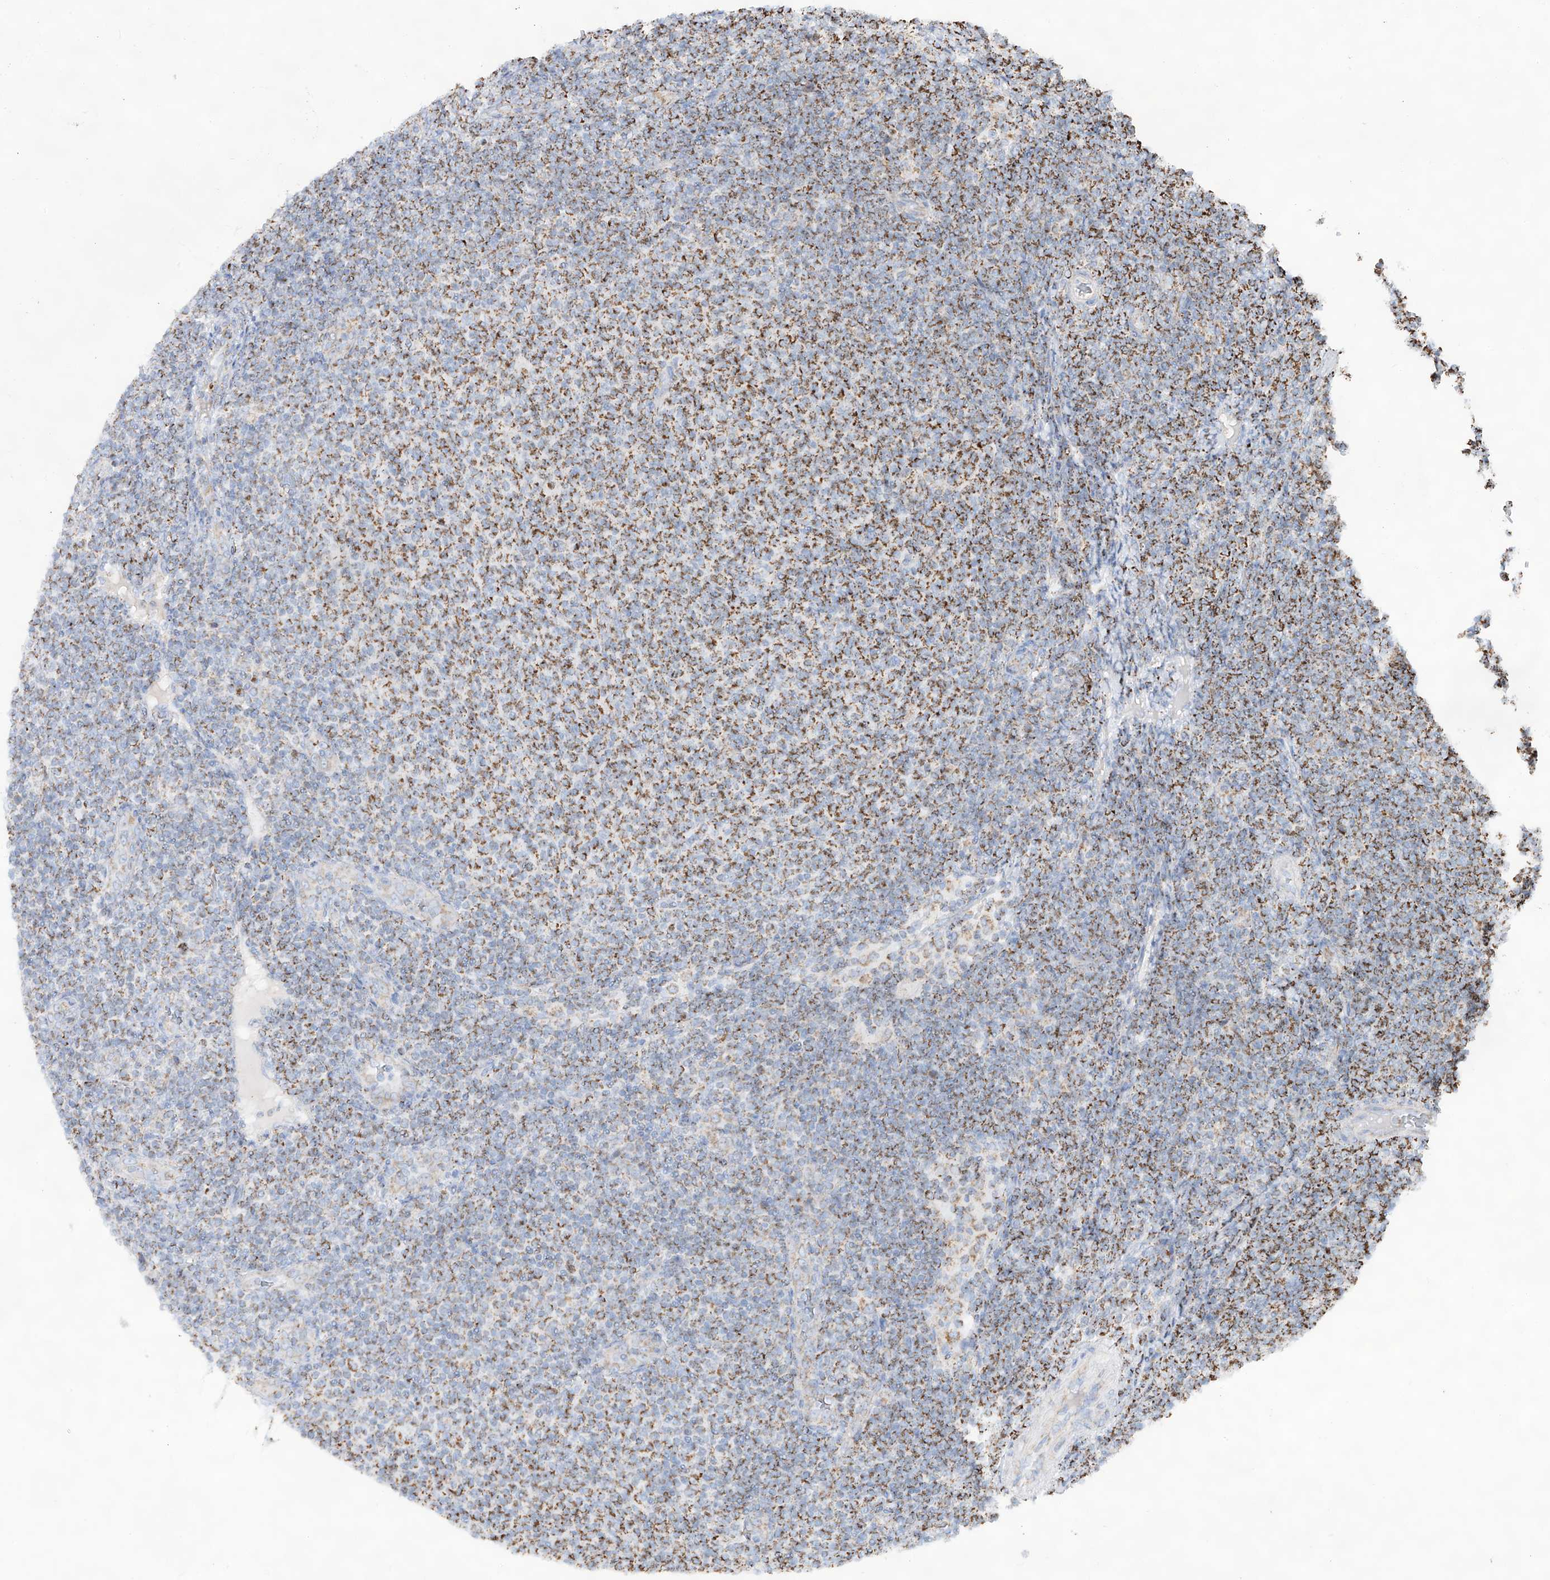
{"staining": {"intensity": "moderate", "quantity": "25%-75%", "location": "cytoplasmic/membranous"}, "tissue": "lymphoma", "cell_type": "Tumor cells", "image_type": "cancer", "snomed": [{"axis": "morphology", "description": "Malignant lymphoma, non-Hodgkin's type, Low grade"}, {"axis": "topography", "description": "Lymph node"}], "caption": "A brown stain labels moderate cytoplasmic/membranous staining of a protein in malignant lymphoma, non-Hodgkin's type (low-grade) tumor cells. (DAB (3,3'-diaminobenzidine) = brown stain, brightfield microscopy at high magnification).", "gene": "TTC27", "patient": {"sex": "male", "age": 66}}